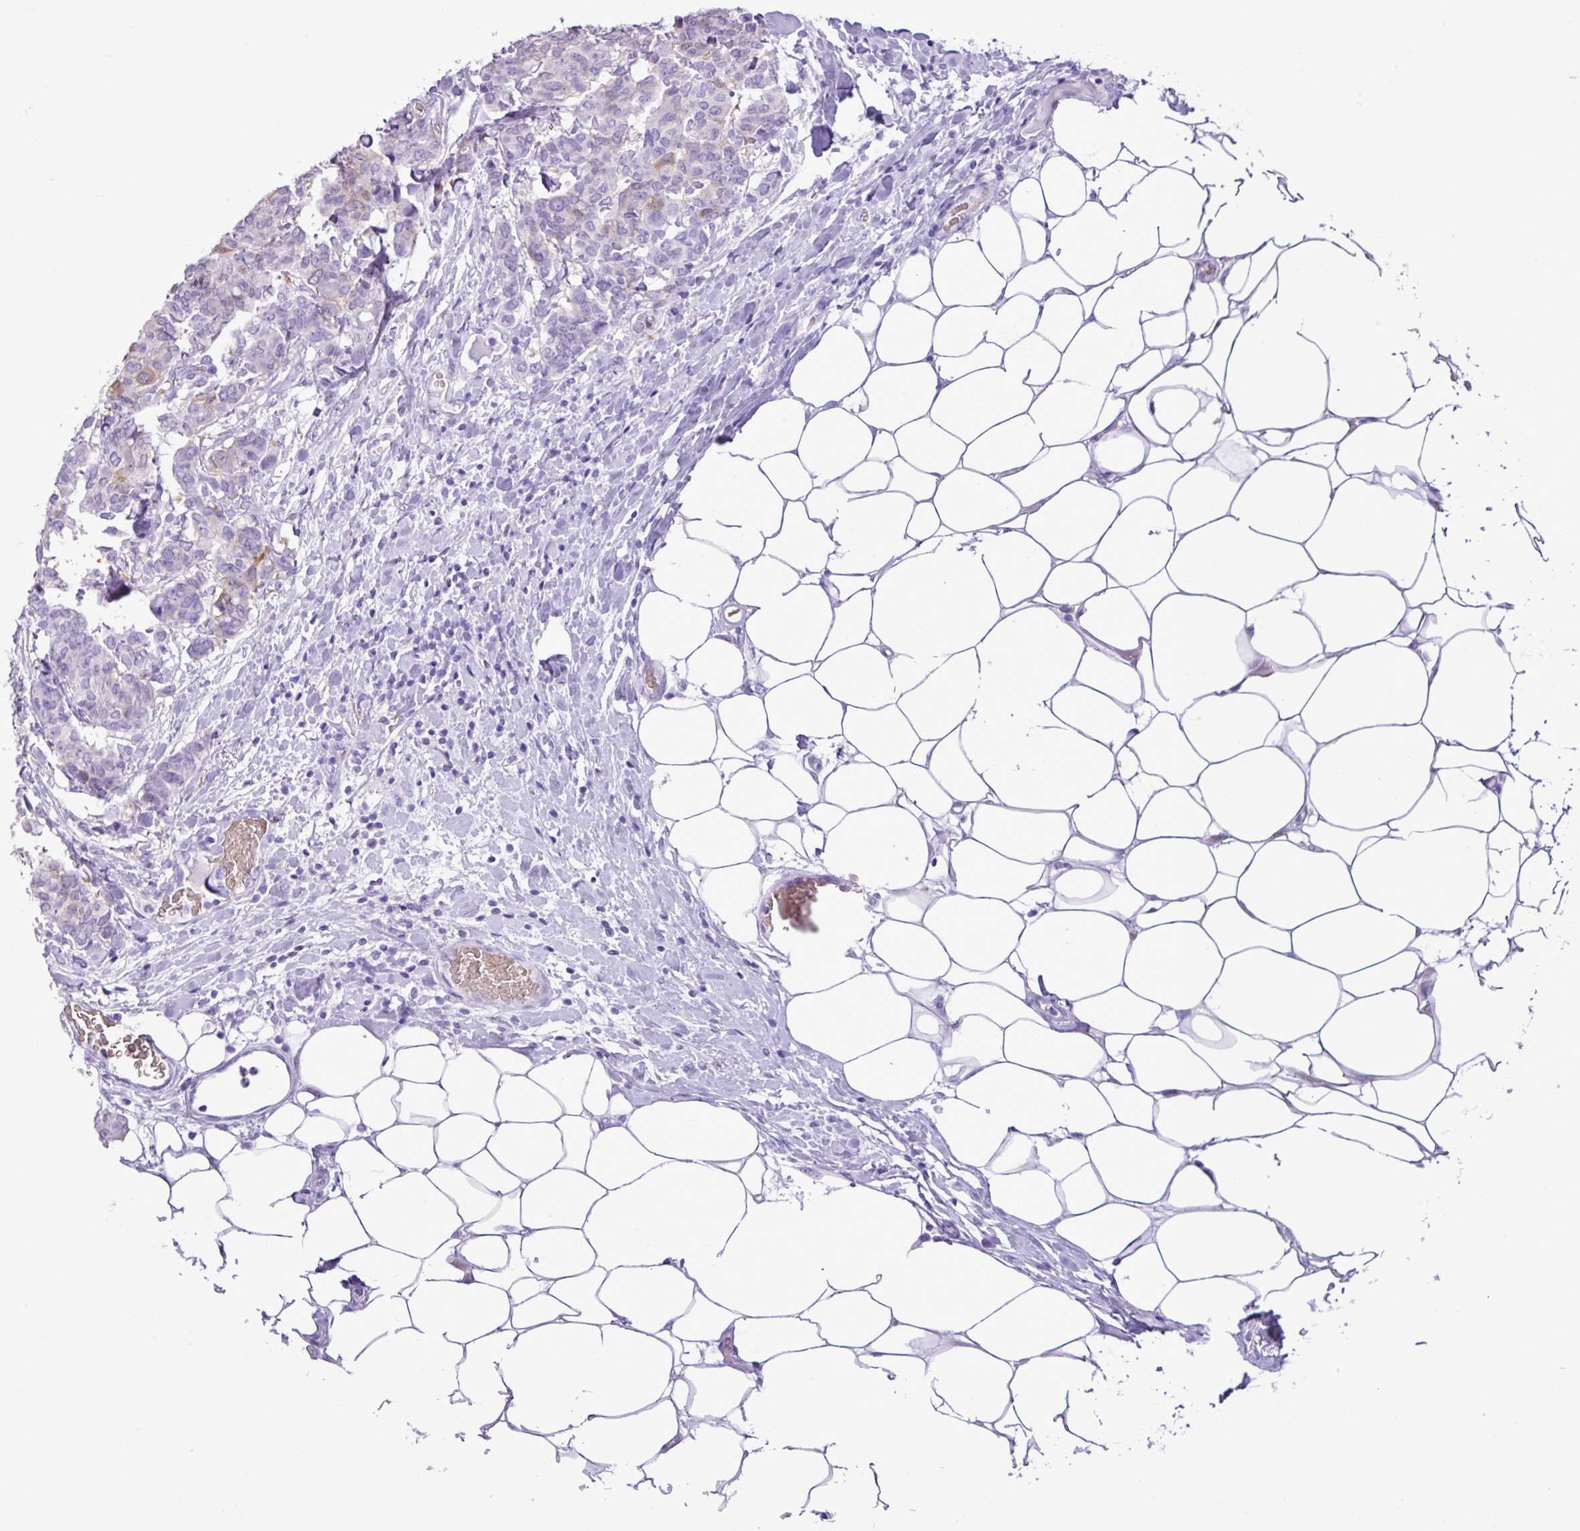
{"staining": {"intensity": "moderate", "quantity": "<25%", "location": "cytoplasmic/membranous"}, "tissue": "breast cancer", "cell_type": "Tumor cells", "image_type": "cancer", "snomed": [{"axis": "morphology", "description": "Duct carcinoma"}, {"axis": "topography", "description": "Breast"}], "caption": "Breast cancer (infiltrating ductal carcinoma) tissue shows moderate cytoplasmic/membranous expression in about <25% of tumor cells", "gene": "ZSCAN5A", "patient": {"sex": "female", "age": 75}}